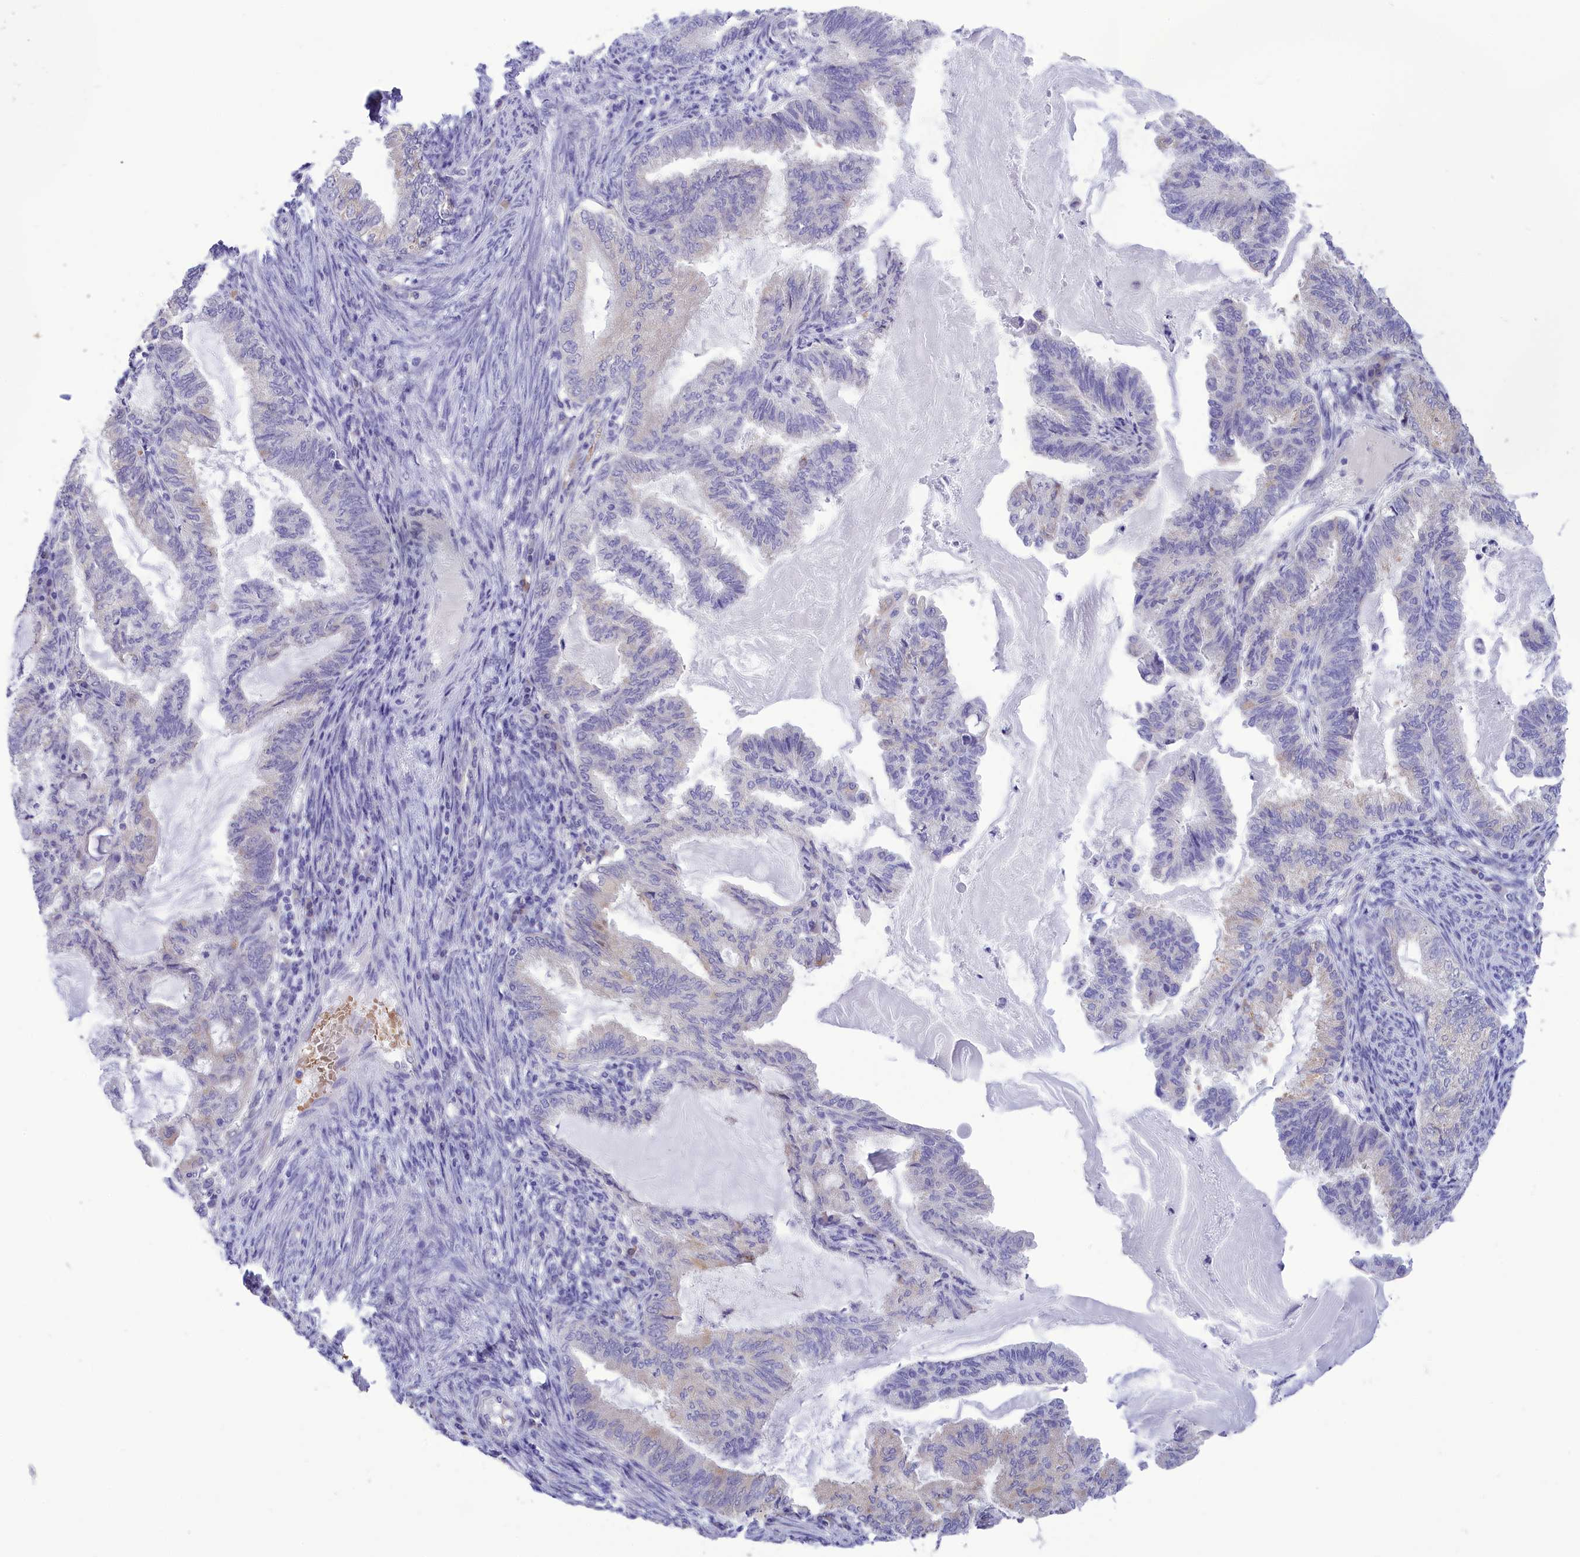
{"staining": {"intensity": "negative", "quantity": "none", "location": "none"}, "tissue": "endometrial cancer", "cell_type": "Tumor cells", "image_type": "cancer", "snomed": [{"axis": "morphology", "description": "Adenocarcinoma, NOS"}, {"axis": "topography", "description": "Endometrium"}], "caption": "Immunohistochemistry histopathology image of human endometrial cancer stained for a protein (brown), which demonstrates no staining in tumor cells. (DAB (3,3'-diaminobenzidine) immunohistochemistry visualized using brightfield microscopy, high magnification).", "gene": "DCAF16", "patient": {"sex": "female", "age": 86}}